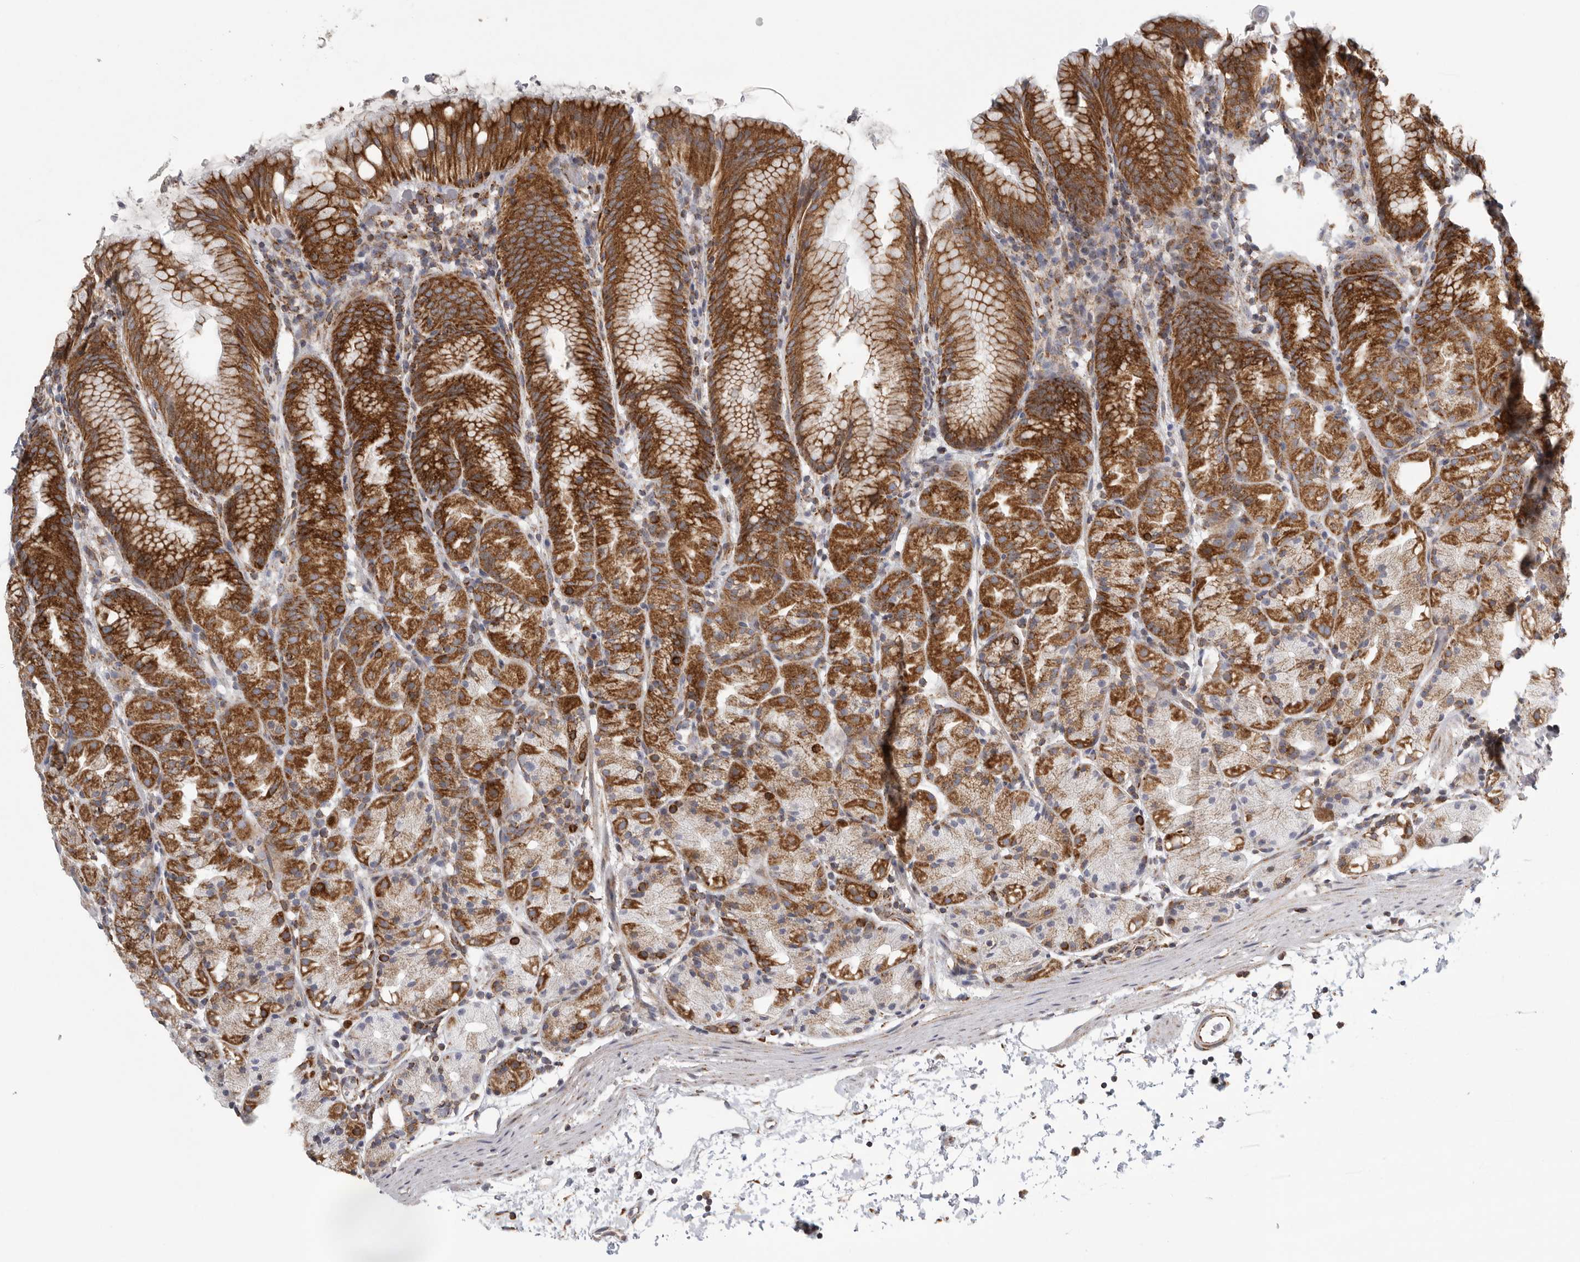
{"staining": {"intensity": "strong", "quantity": "25%-75%", "location": "cytoplasmic/membranous"}, "tissue": "stomach", "cell_type": "Glandular cells", "image_type": "normal", "snomed": [{"axis": "morphology", "description": "Normal tissue, NOS"}, {"axis": "topography", "description": "Stomach, upper"}], "caption": "The histopathology image reveals staining of unremarkable stomach, revealing strong cytoplasmic/membranous protein positivity (brown color) within glandular cells. Ihc stains the protein in brown and the nuclei are stained blue.", "gene": "FKBP8", "patient": {"sex": "male", "age": 48}}